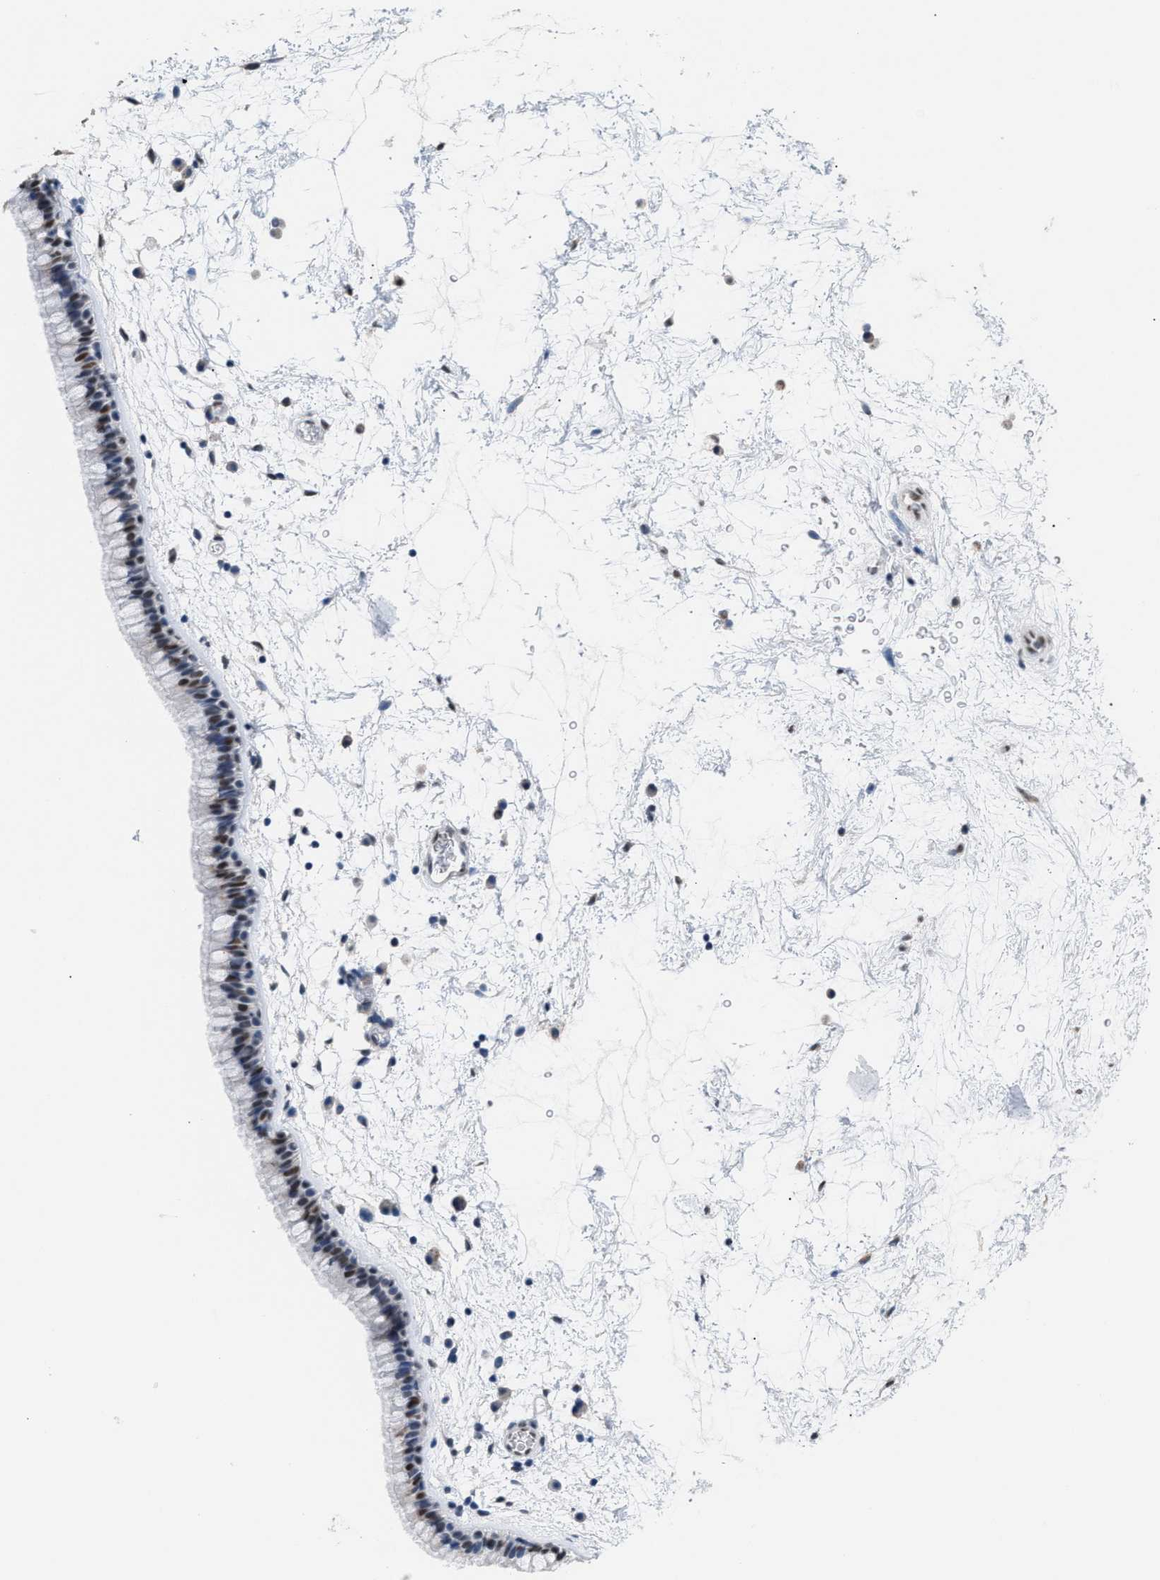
{"staining": {"intensity": "strong", "quantity": "25%-75%", "location": "nuclear"}, "tissue": "nasopharynx", "cell_type": "Respiratory epithelial cells", "image_type": "normal", "snomed": [{"axis": "morphology", "description": "Normal tissue, NOS"}, {"axis": "morphology", "description": "Inflammation, NOS"}, {"axis": "topography", "description": "Nasopharynx"}], "caption": "Brown immunohistochemical staining in benign nasopharynx demonstrates strong nuclear positivity in about 25%-75% of respiratory epithelial cells.", "gene": "CCAR2", "patient": {"sex": "male", "age": 48}}